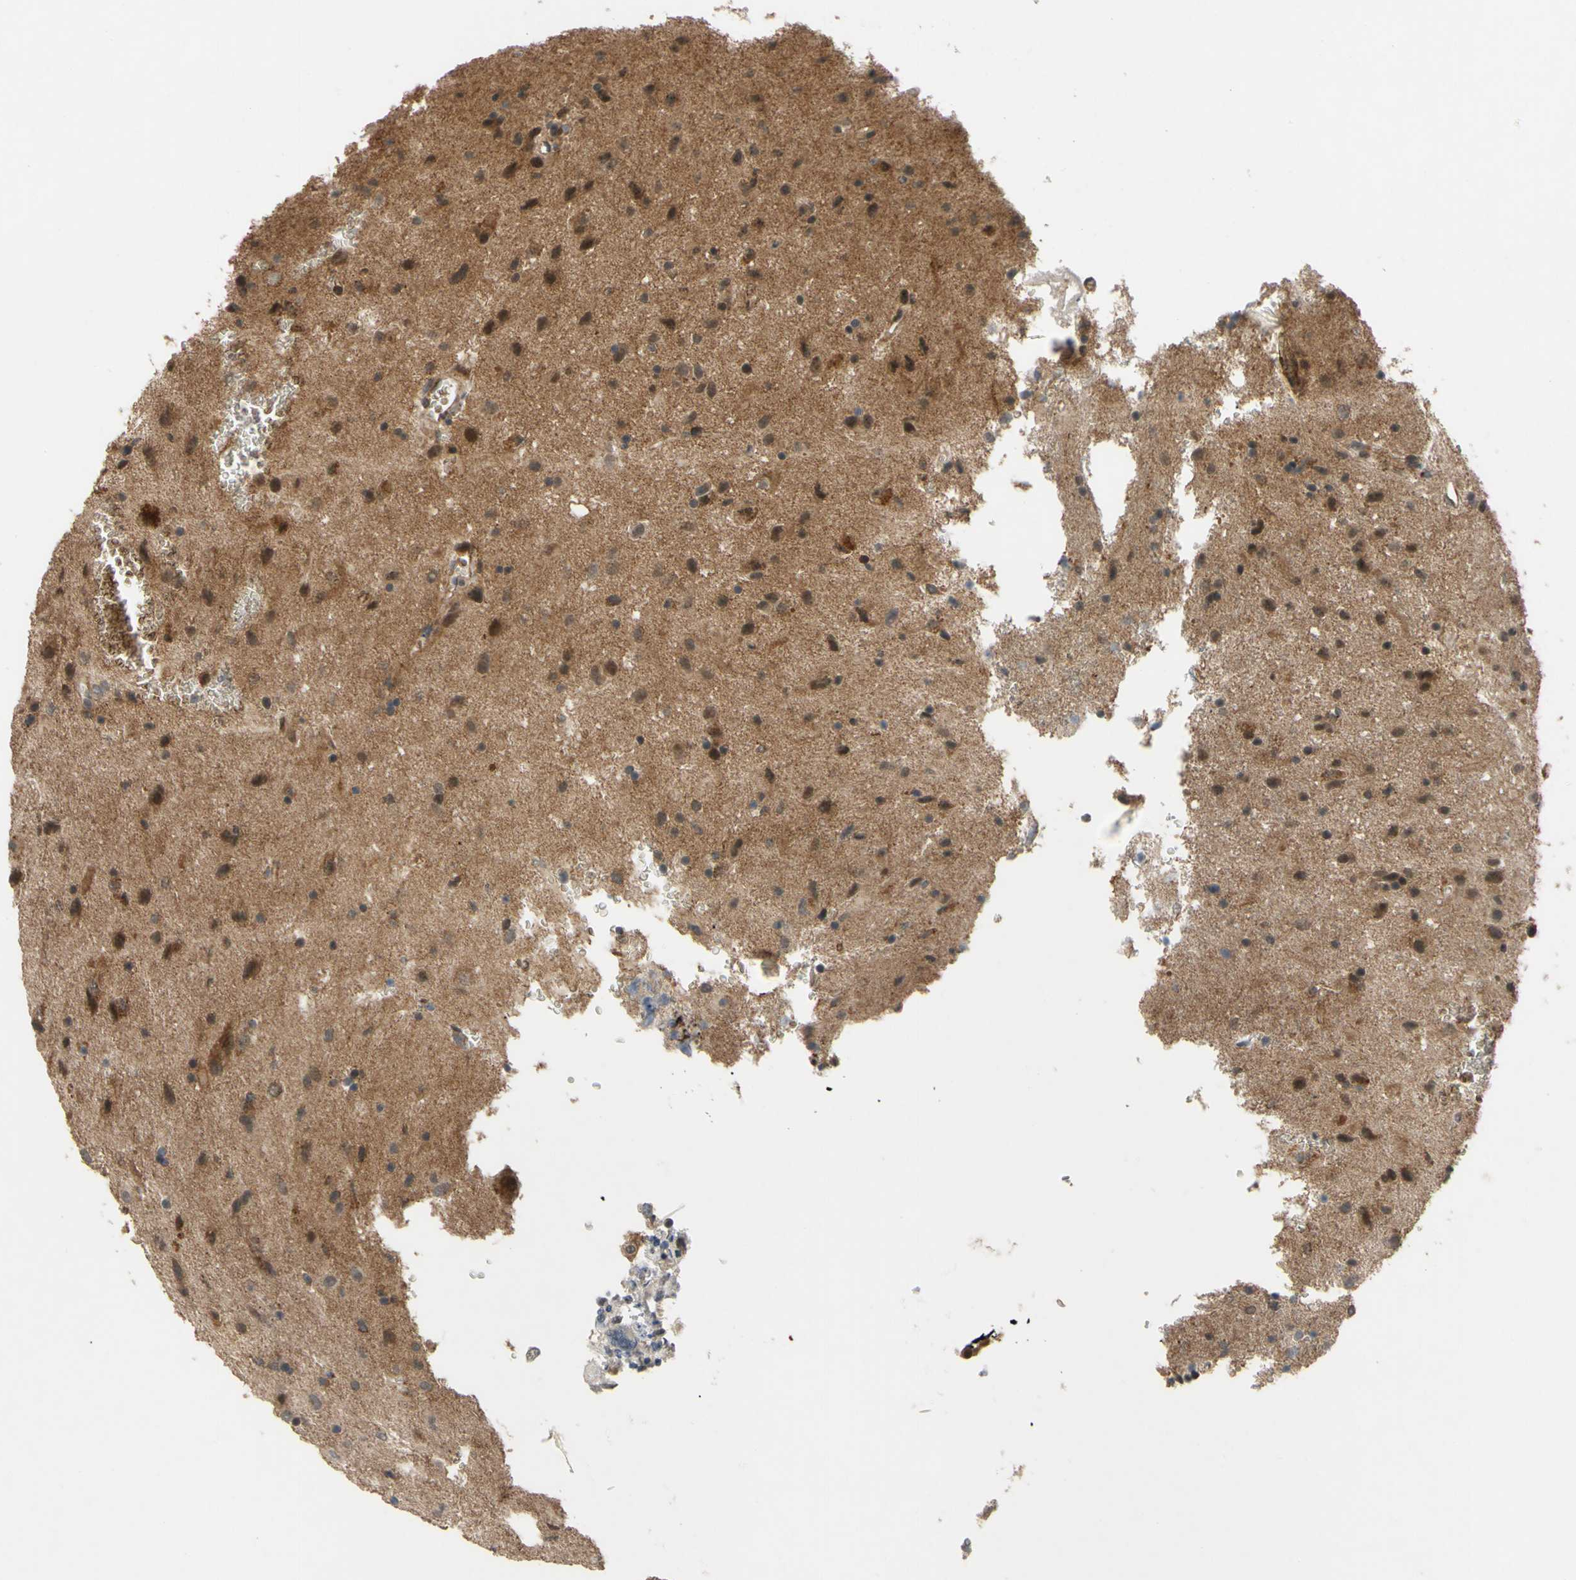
{"staining": {"intensity": "moderate", "quantity": "25%-75%", "location": "cytoplasmic/membranous,nuclear"}, "tissue": "glioma", "cell_type": "Tumor cells", "image_type": "cancer", "snomed": [{"axis": "morphology", "description": "Glioma, malignant, Low grade"}, {"axis": "topography", "description": "Brain"}], "caption": "Immunohistochemistry (DAB) staining of human glioma demonstrates moderate cytoplasmic/membranous and nuclear protein staining in approximately 25%-75% of tumor cells.", "gene": "ALK", "patient": {"sex": "male", "age": 77}}